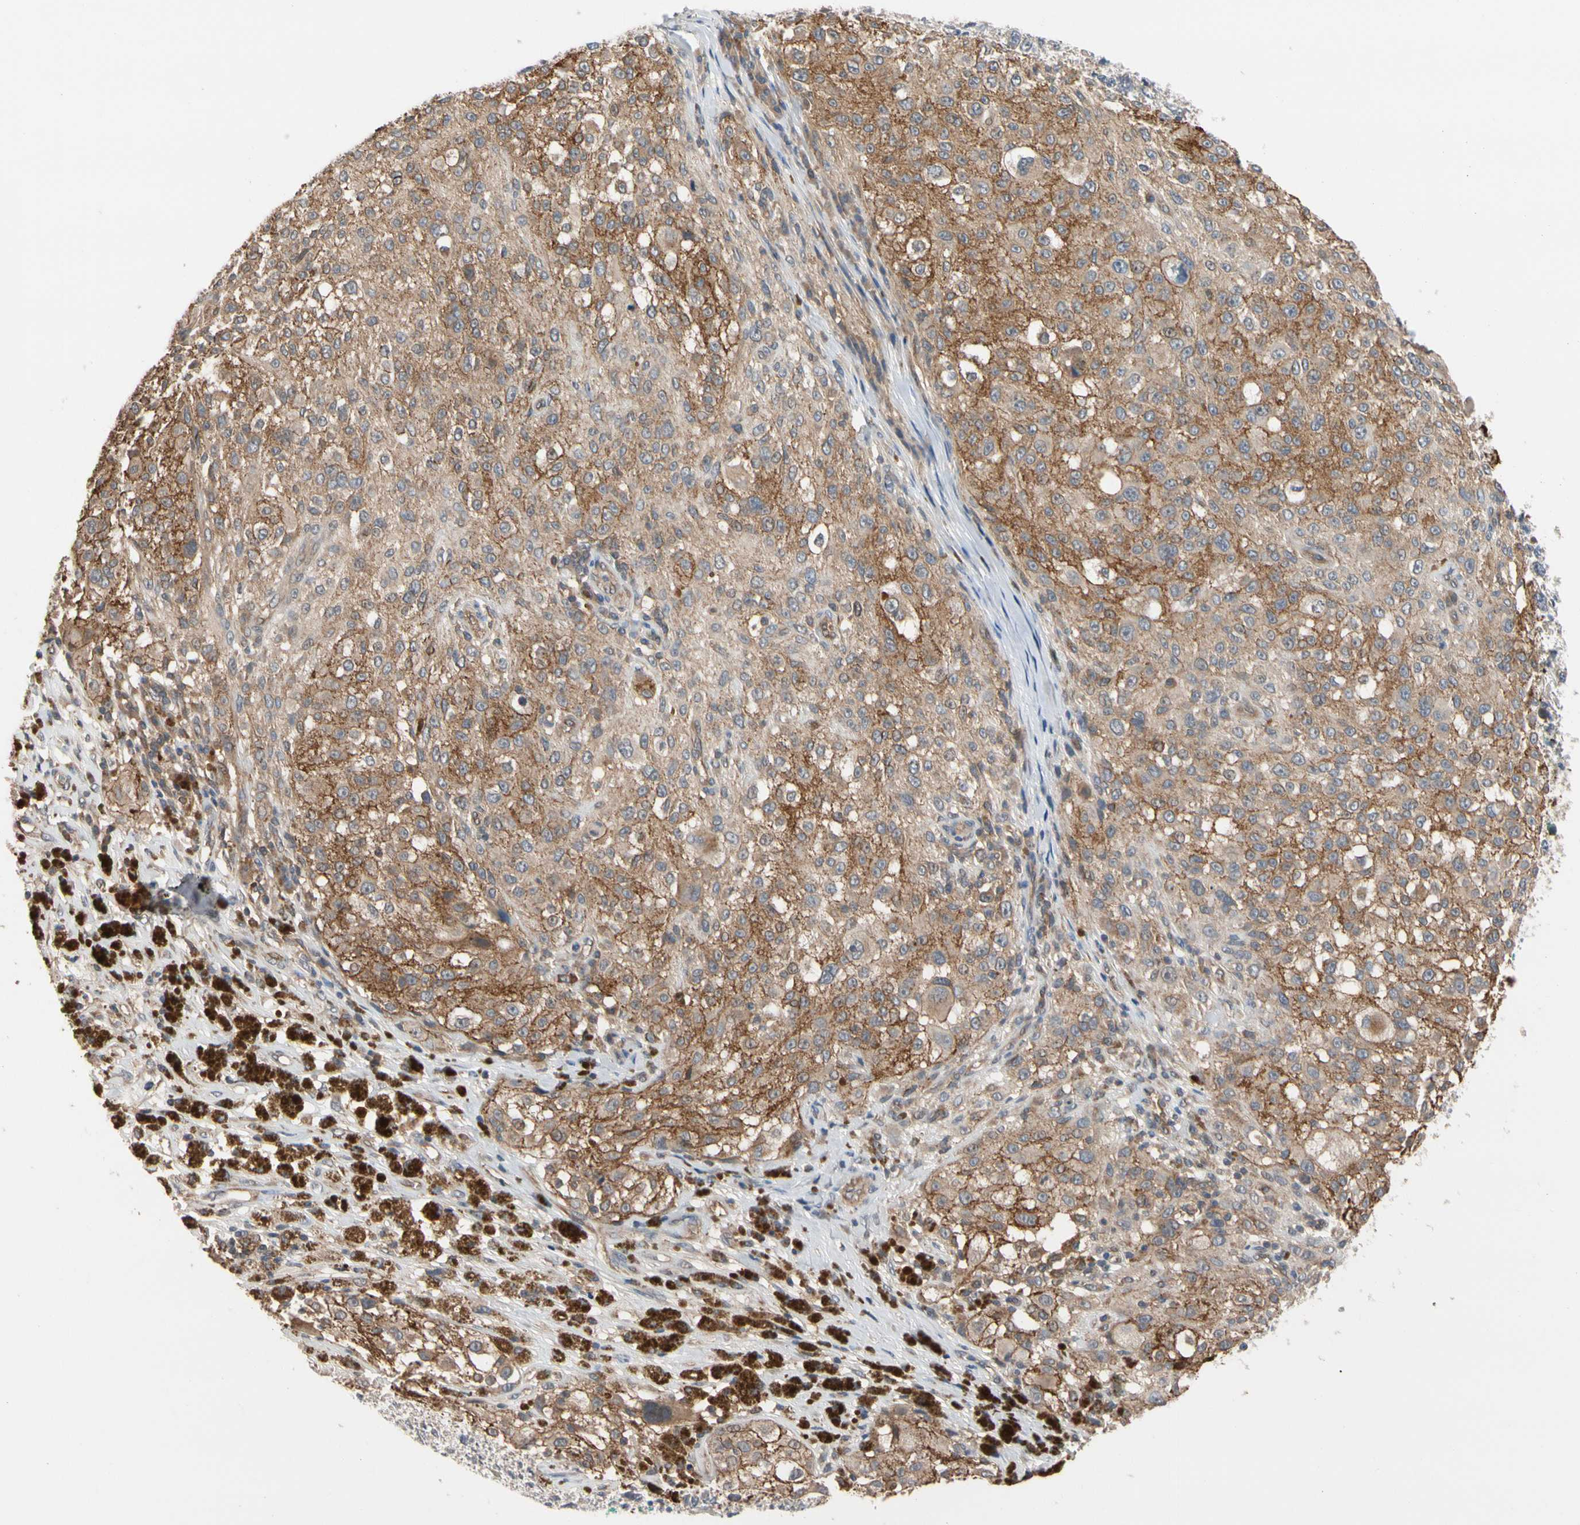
{"staining": {"intensity": "moderate", "quantity": ">75%", "location": "cytoplasmic/membranous"}, "tissue": "melanoma", "cell_type": "Tumor cells", "image_type": "cancer", "snomed": [{"axis": "morphology", "description": "Necrosis, NOS"}, {"axis": "morphology", "description": "Malignant melanoma, NOS"}, {"axis": "topography", "description": "Skin"}], "caption": "Melanoma stained for a protein displays moderate cytoplasmic/membranous positivity in tumor cells.", "gene": "DPP8", "patient": {"sex": "female", "age": 87}}